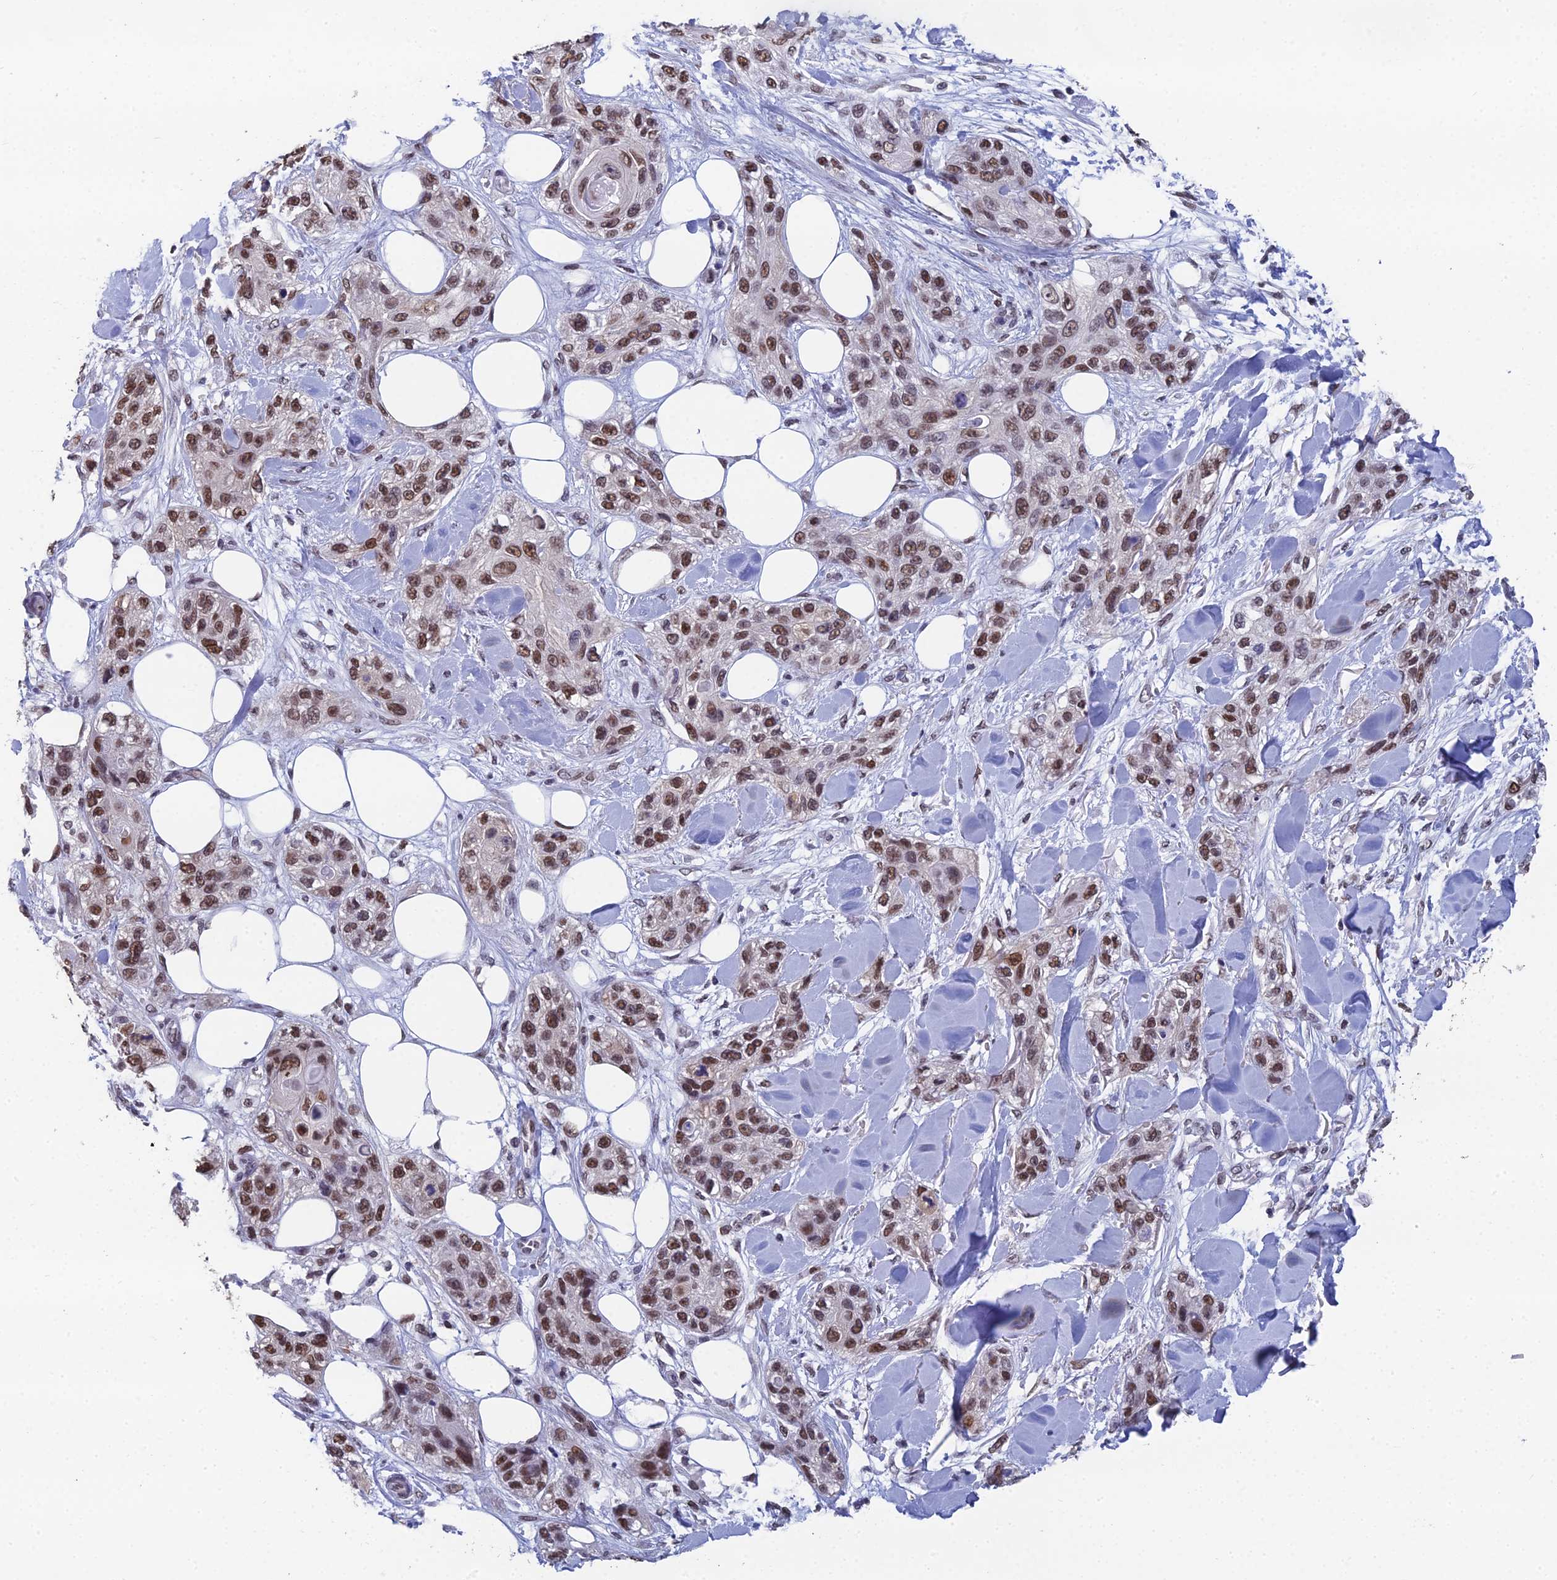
{"staining": {"intensity": "moderate", "quantity": ">75%", "location": "nuclear"}, "tissue": "skin cancer", "cell_type": "Tumor cells", "image_type": "cancer", "snomed": [{"axis": "morphology", "description": "Normal tissue, NOS"}, {"axis": "morphology", "description": "Squamous cell carcinoma, NOS"}, {"axis": "topography", "description": "Skin"}], "caption": "DAB immunohistochemical staining of squamous cell carcinoma (skin) demonstrates moderate nuclear protein staining in about >75% of tumor cells. The staining was performed using DAB (3,3'-diaminobenzidine) to visualize the protein expression in brown, while the nuclei were stained in blue with hematoxylin (Magnification: 20x).", "gene": "CCDC97", "patient": {"sex": "male", "age": 72}}